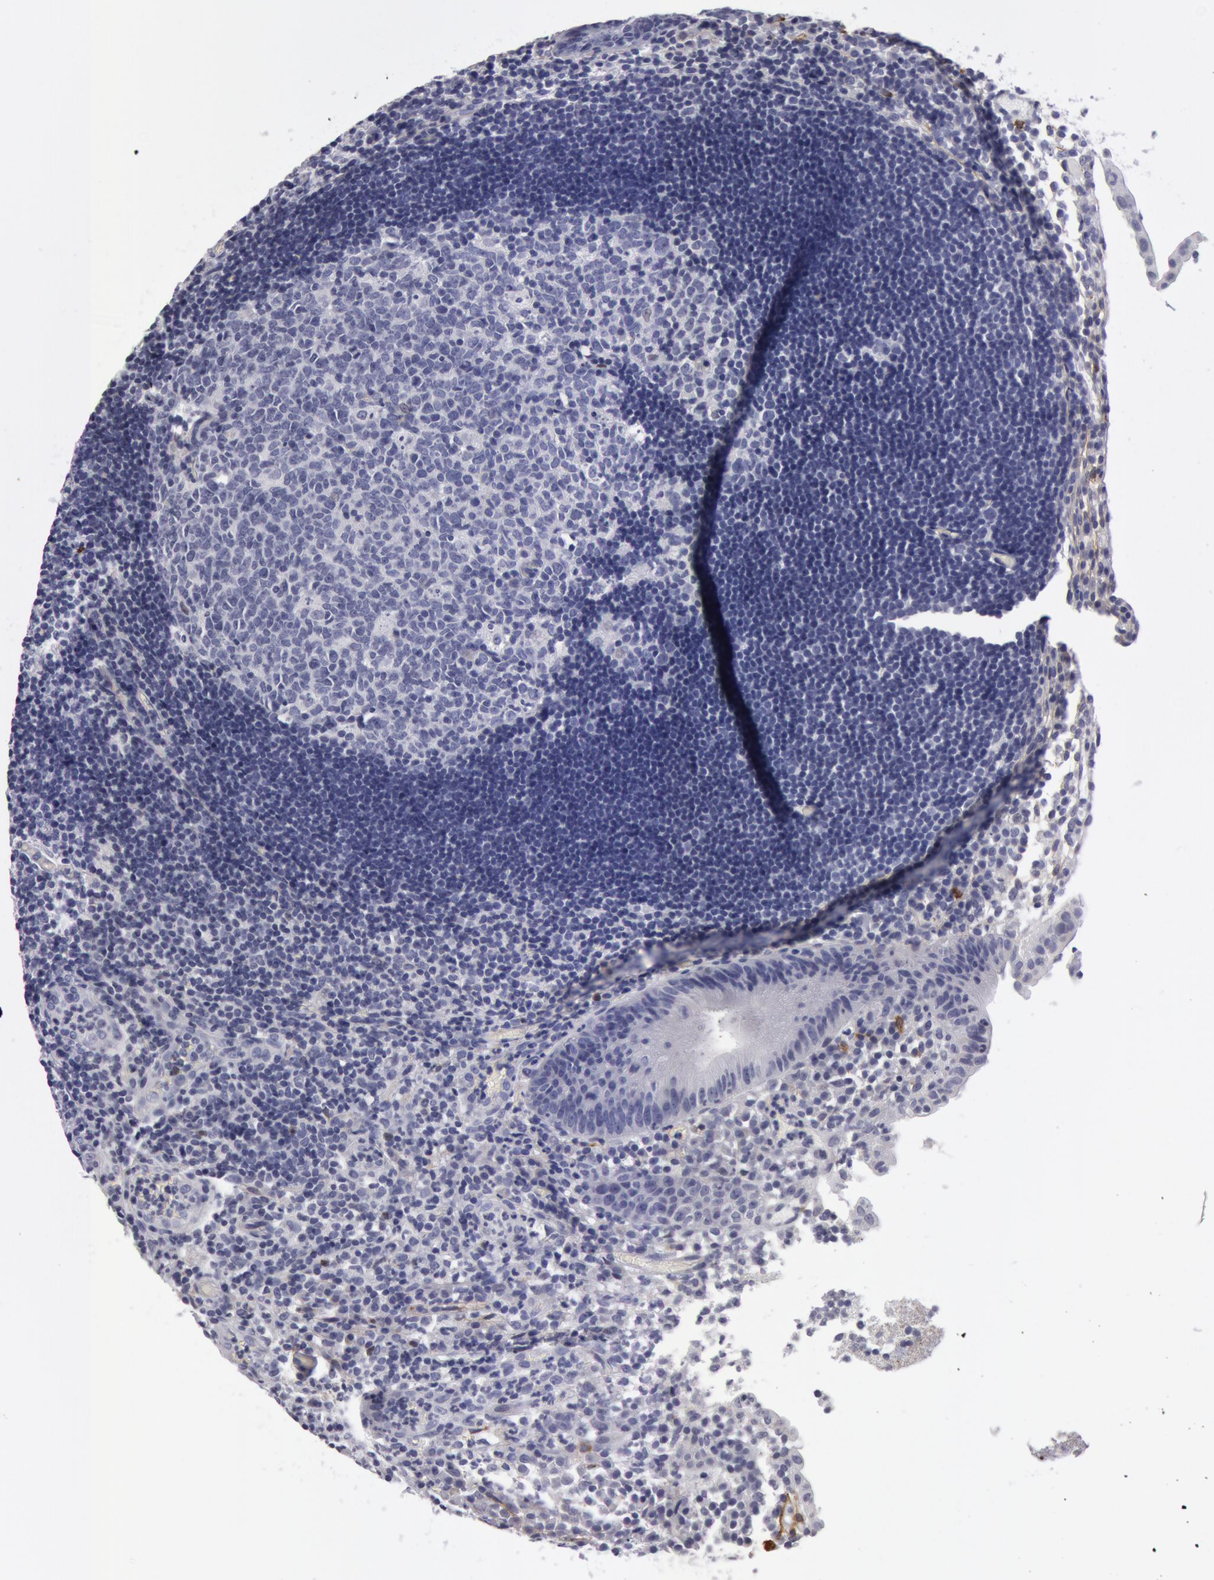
{"staining": {"intensity": "negative", "quantity": "none", "location": "none"}, "tissue": "appendix", "cell_type": "Glandular cells", "image_type": "normal", "snomed": [{"axis": "morphology", "description": "Normal tissue, NOS"}, {"axis": "topography", "description": "Appendix"}], "caption": "Glandular cells show no significant protein staining in unremarkable appendix.", "gene": "NLGN4X", "patient": {"sex": "male", "age": 25}}